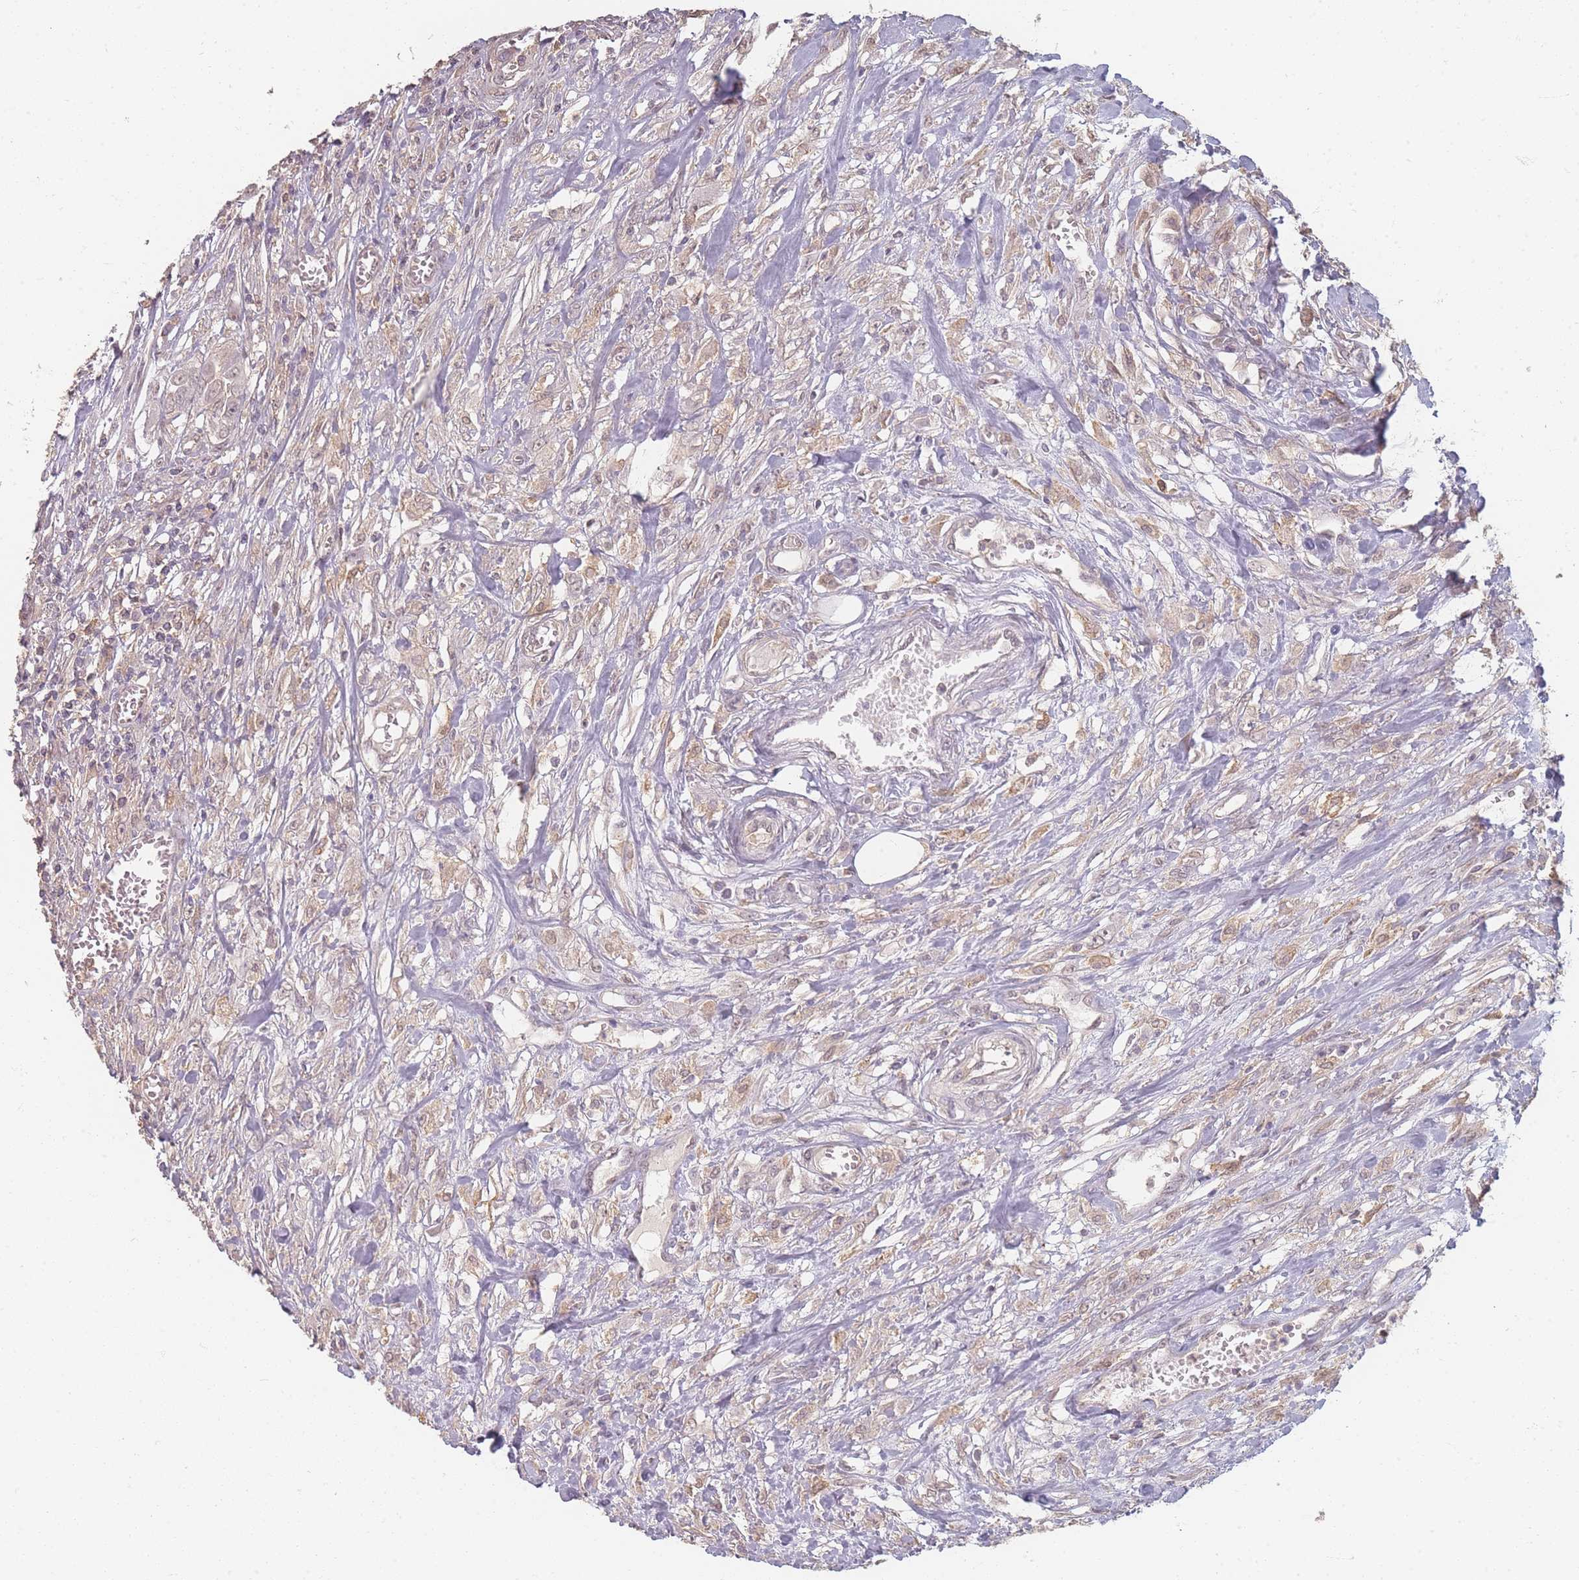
{"staining": {"intensity": "weak", "quantity": "25%-75%", "location": "cytoplasmic/membranous,nuclear"}, "tissue": "urothelial cancer", "cell_type": "Tumor cells", "image_type": "cancer", "snomed": [{"axis": "morphology", "description": "Urothelial carcinoma, High grade"}, {"axis": "topography", "description": "Urinary bladder"}], "caption": "Human high-grade urothelial carcinoma stained with a brown dye demonstrates weak cytoplasmic/membranous and nuclear positive expression in about 25%-75% of tumor cells.", "gene": "RFTN1", "patient": {"sex": "male", "age": 57}}